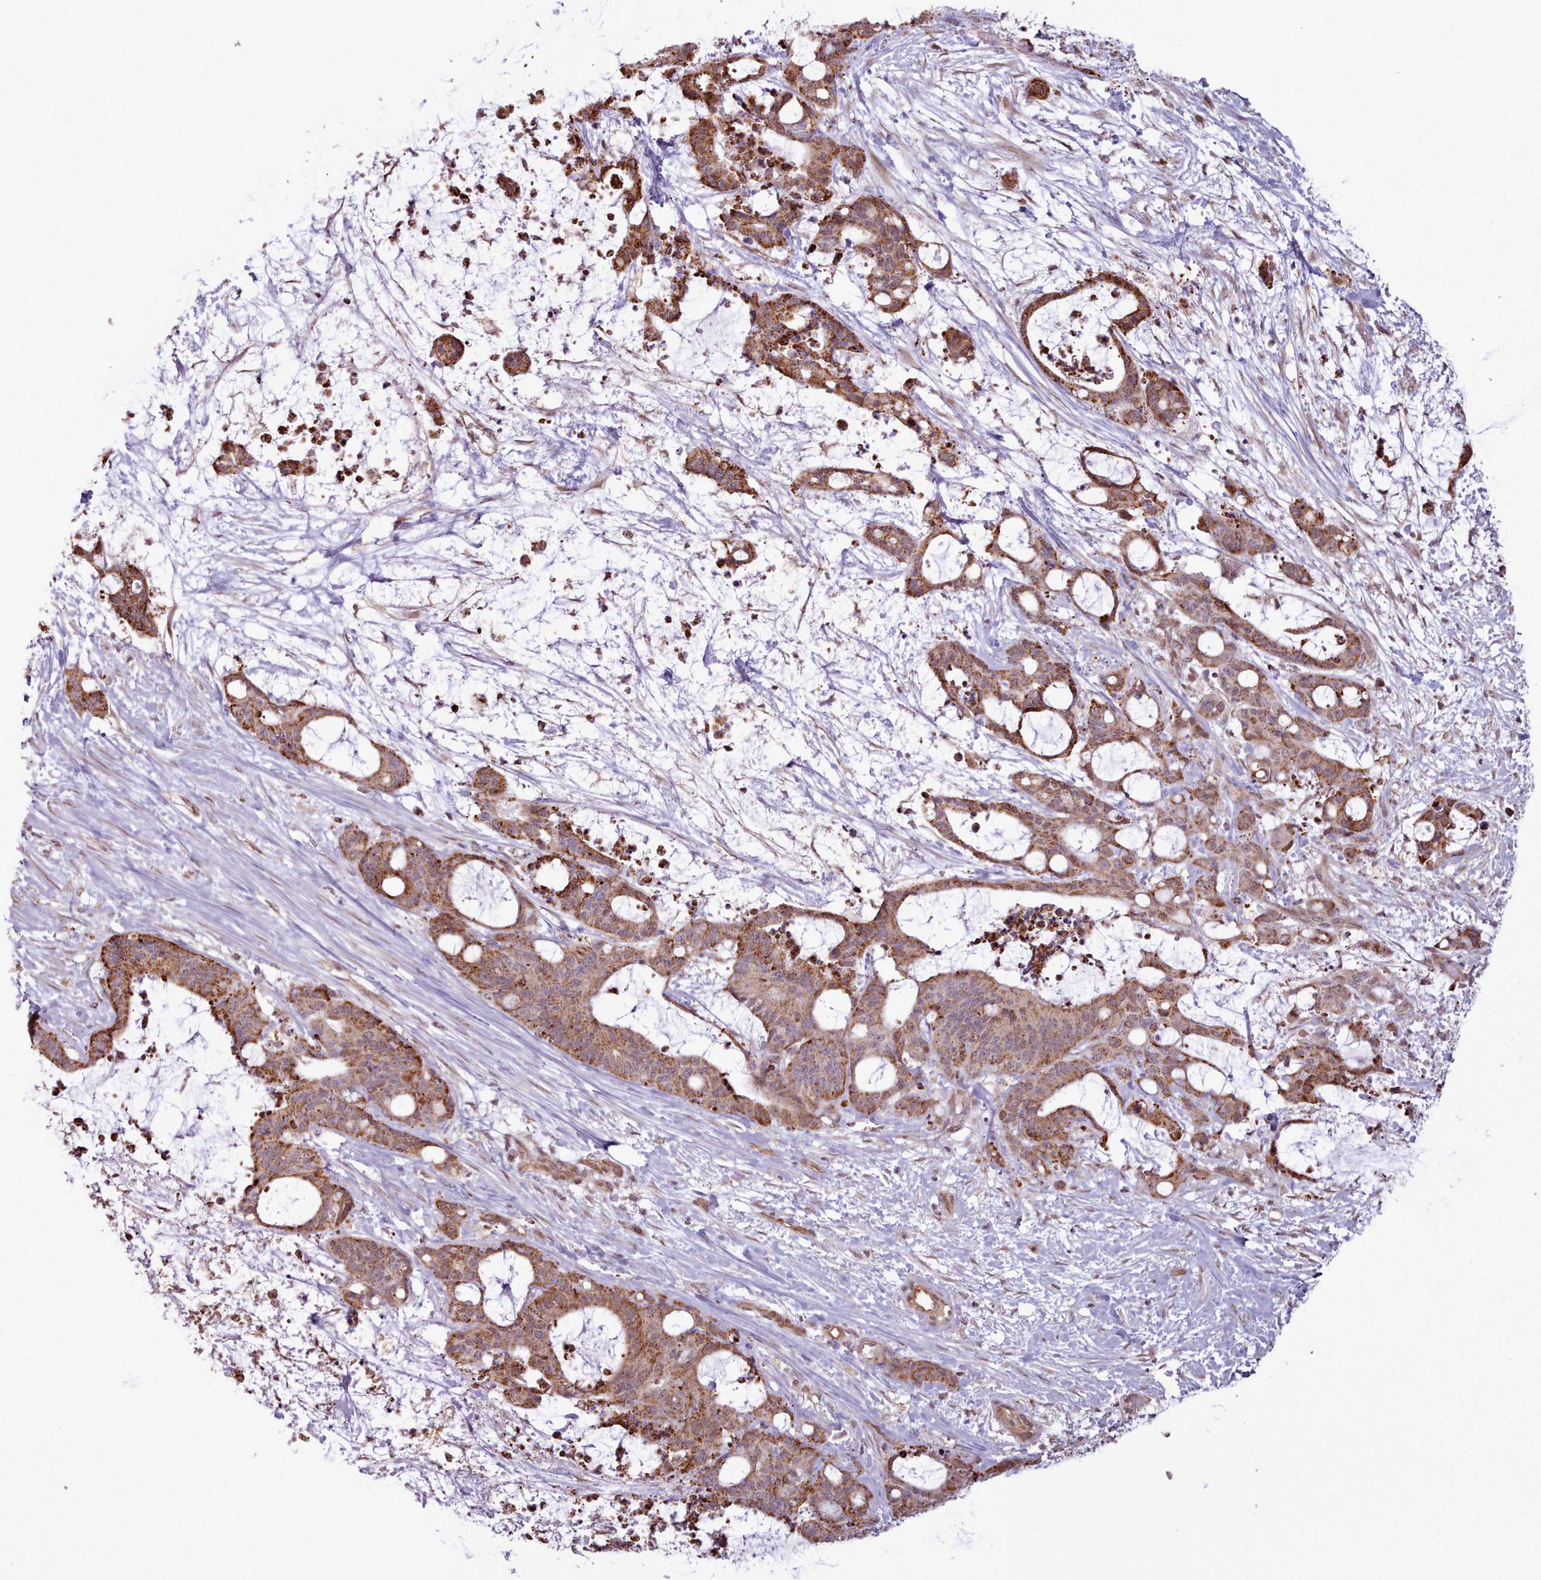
{"staining": {"intensity": "moderate", "quantity": ">75%", "location": "cytoplasmic/membranous"}, "tissue": "liver cancer", "cell_type": "Tumor cells", "image_type": "cancer", "snomed": [{"axis": "morphology", "description": "Normal tissue, NOS"}, {"axis": "morphology", "description": "Cholangiocarcinoma"}, {"axis": "topography", "description": "Liver"}, {"axis": "topography", "description": "Peripheral nerve tissue"}], "caption": "Tumor cells reveal medium levels of moderate cytoplasmic/membranous positivity in about >75% of cells in liver cancer (cholangiocarcinoma).", "gene": "ZMYM4", "patient": {"sex": "female", "age": 73}}